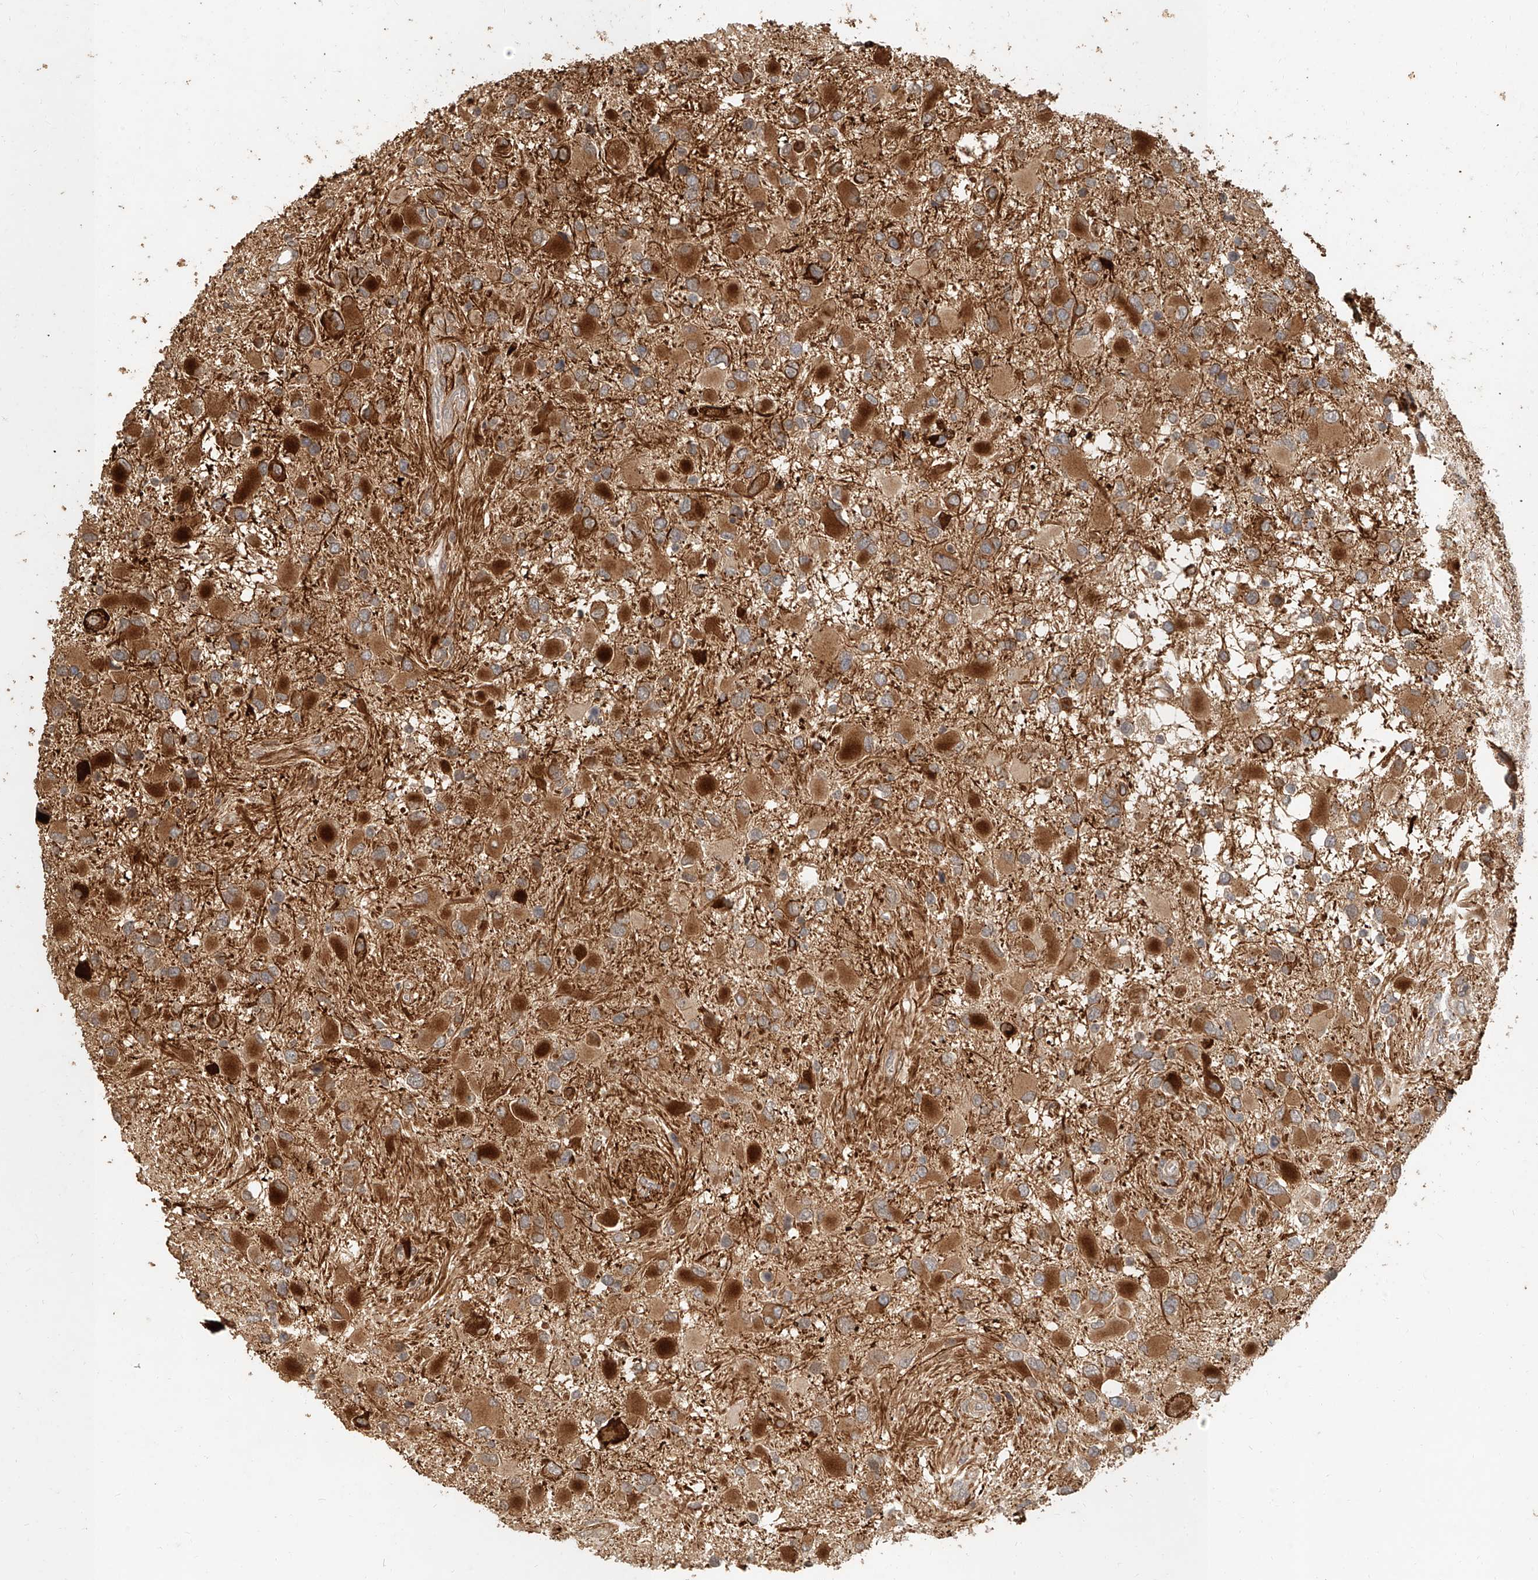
{"staining": {"intensity": "moderate", "quantity": ">75%", "location": "cytoplasmic/membranous"}, "tissue": "glioma", "cell_type": "Tumor cells", "image_type": "cancer", "snomed": [{"axis": "morphology", "description": "Glioma, malignant, High grade"}, {"axis": "topography", "description": "Brain"}], "caption": "Malignant glioma (high-grade) stained for a protein shows moderate cytoplasmic/membranous positivity in tumor cells.", "gene": "NAP1L1", "patient": {"sex": "male", "age": 53}}